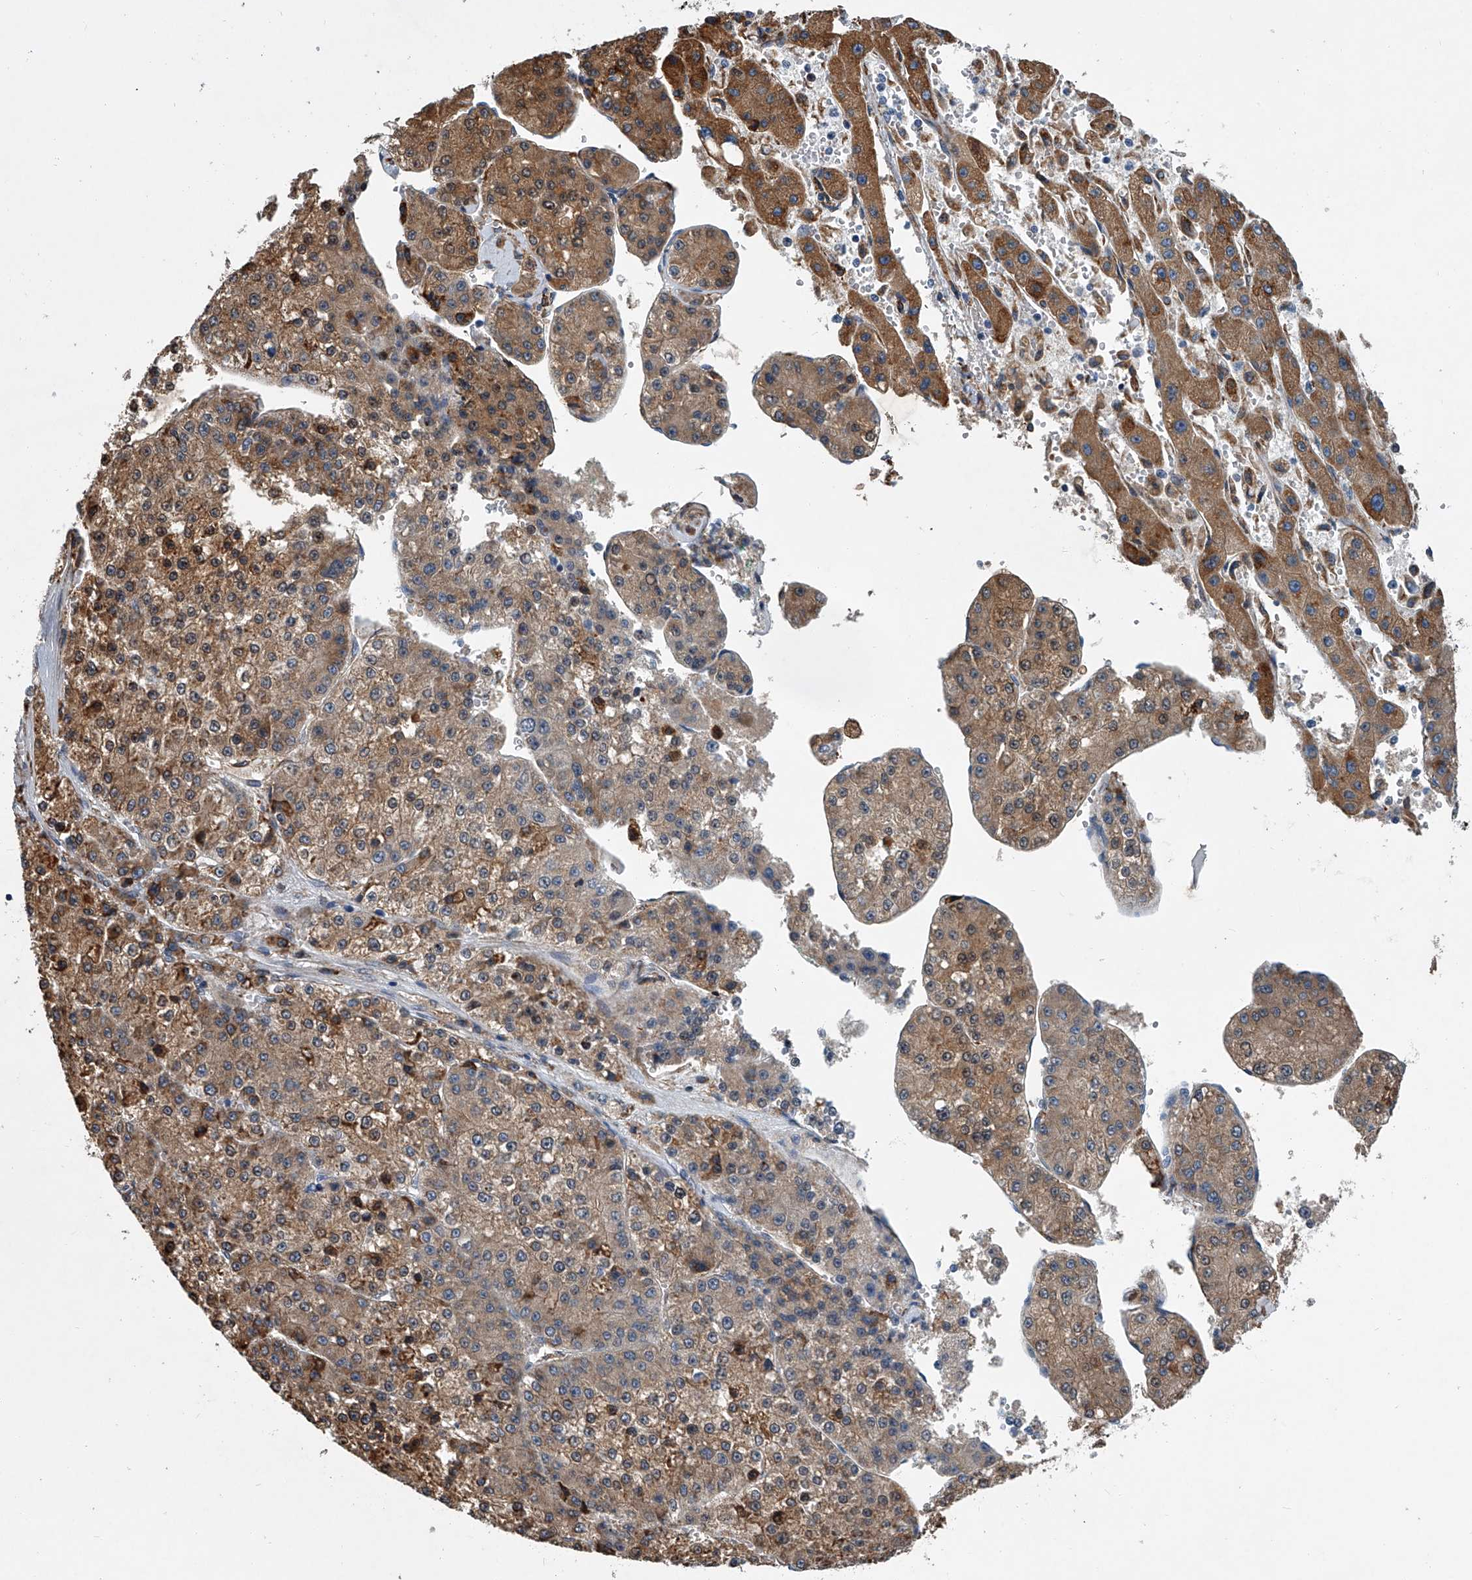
{"staining": {"intensity": "moderate", "quantity": "25%-75%", "location": "cytoplasmic/membranous"}, "tissue": "liver cancer", "cell_type": "Tumor cells", "image_type": "cancer", "snomed": [{"axis": "morphology", "description": "Carcinoma, Hepatocellular, NOS"}, {"axis": "topography", "description": "Liver"}], "caption": "A high-resolution photomicrograph shows IHC staining of hepatocellular carcinoma (liver), which displays moderate cytoplasmic/membranous staining in approximately 25%-75% of tumor cells. The staining was performed using DAB to visualize the protein expression in brown, while the nuclei were stained in blue with hematoxylin (Magnification: 20x).", "gene": "TMEM63C", "patient": {"sex": "female", "age": 73}}